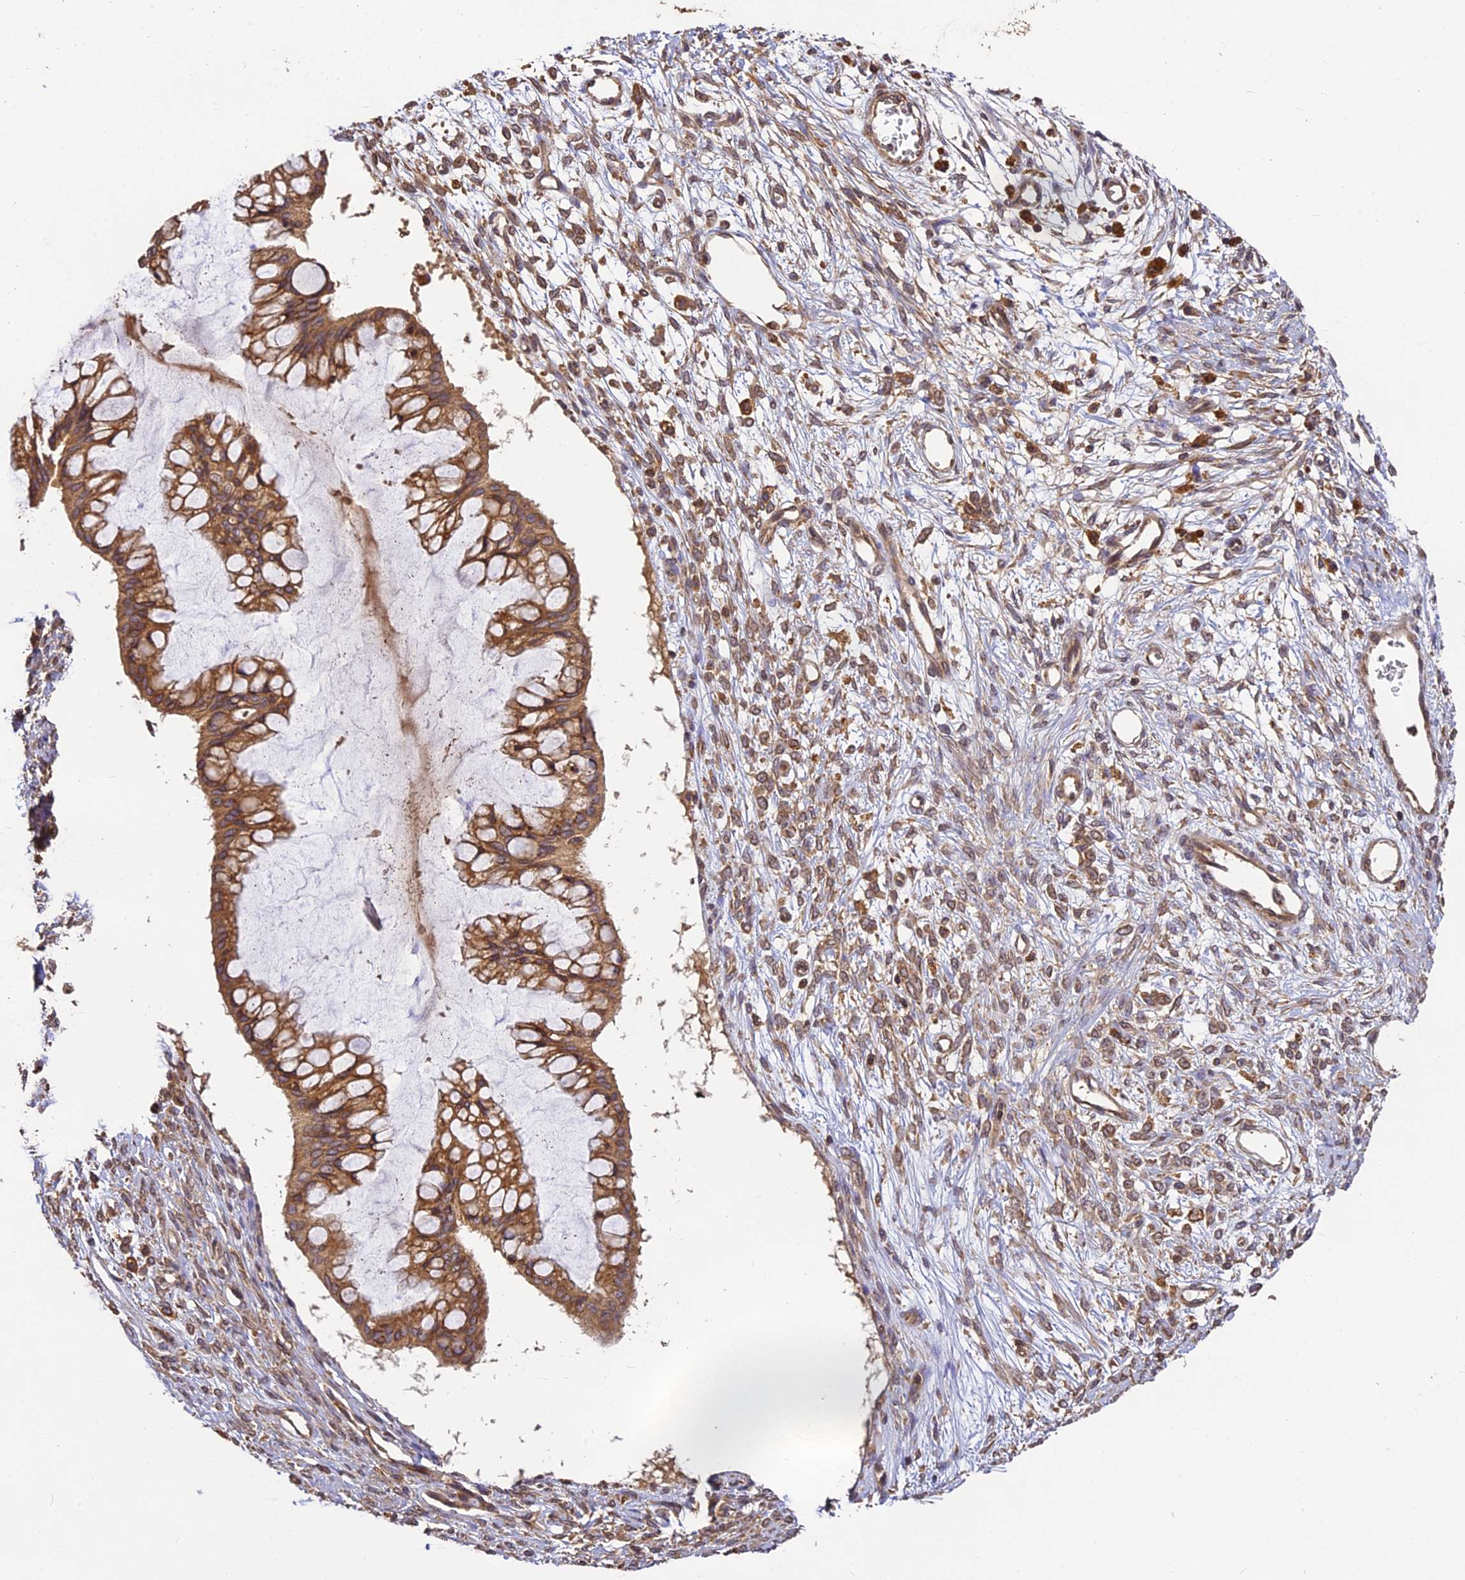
{"staining": {"intensity": "moderate", "quantity": ">75%", "location": "cytoplasmic/membranous"}, "tissue": "ovarian cancer", "cell_type": "Tumor cells", "image_type": "cancer", "snomed": [{"axis": "morphology", "description": "Cystadenocarcinoma, mucinous, NOS"}, {"axis": "topography", "description": "Ovary"}], "caption": "This is a micrograph of immunohistochemistry staining of ovarian mucinous cystadenocarcinoma, which shows moderate staining in the cytoplasmic/membranous of tumor cells.", "gene": "BRAP", "patient": {"sex": "female", "age": 73}}